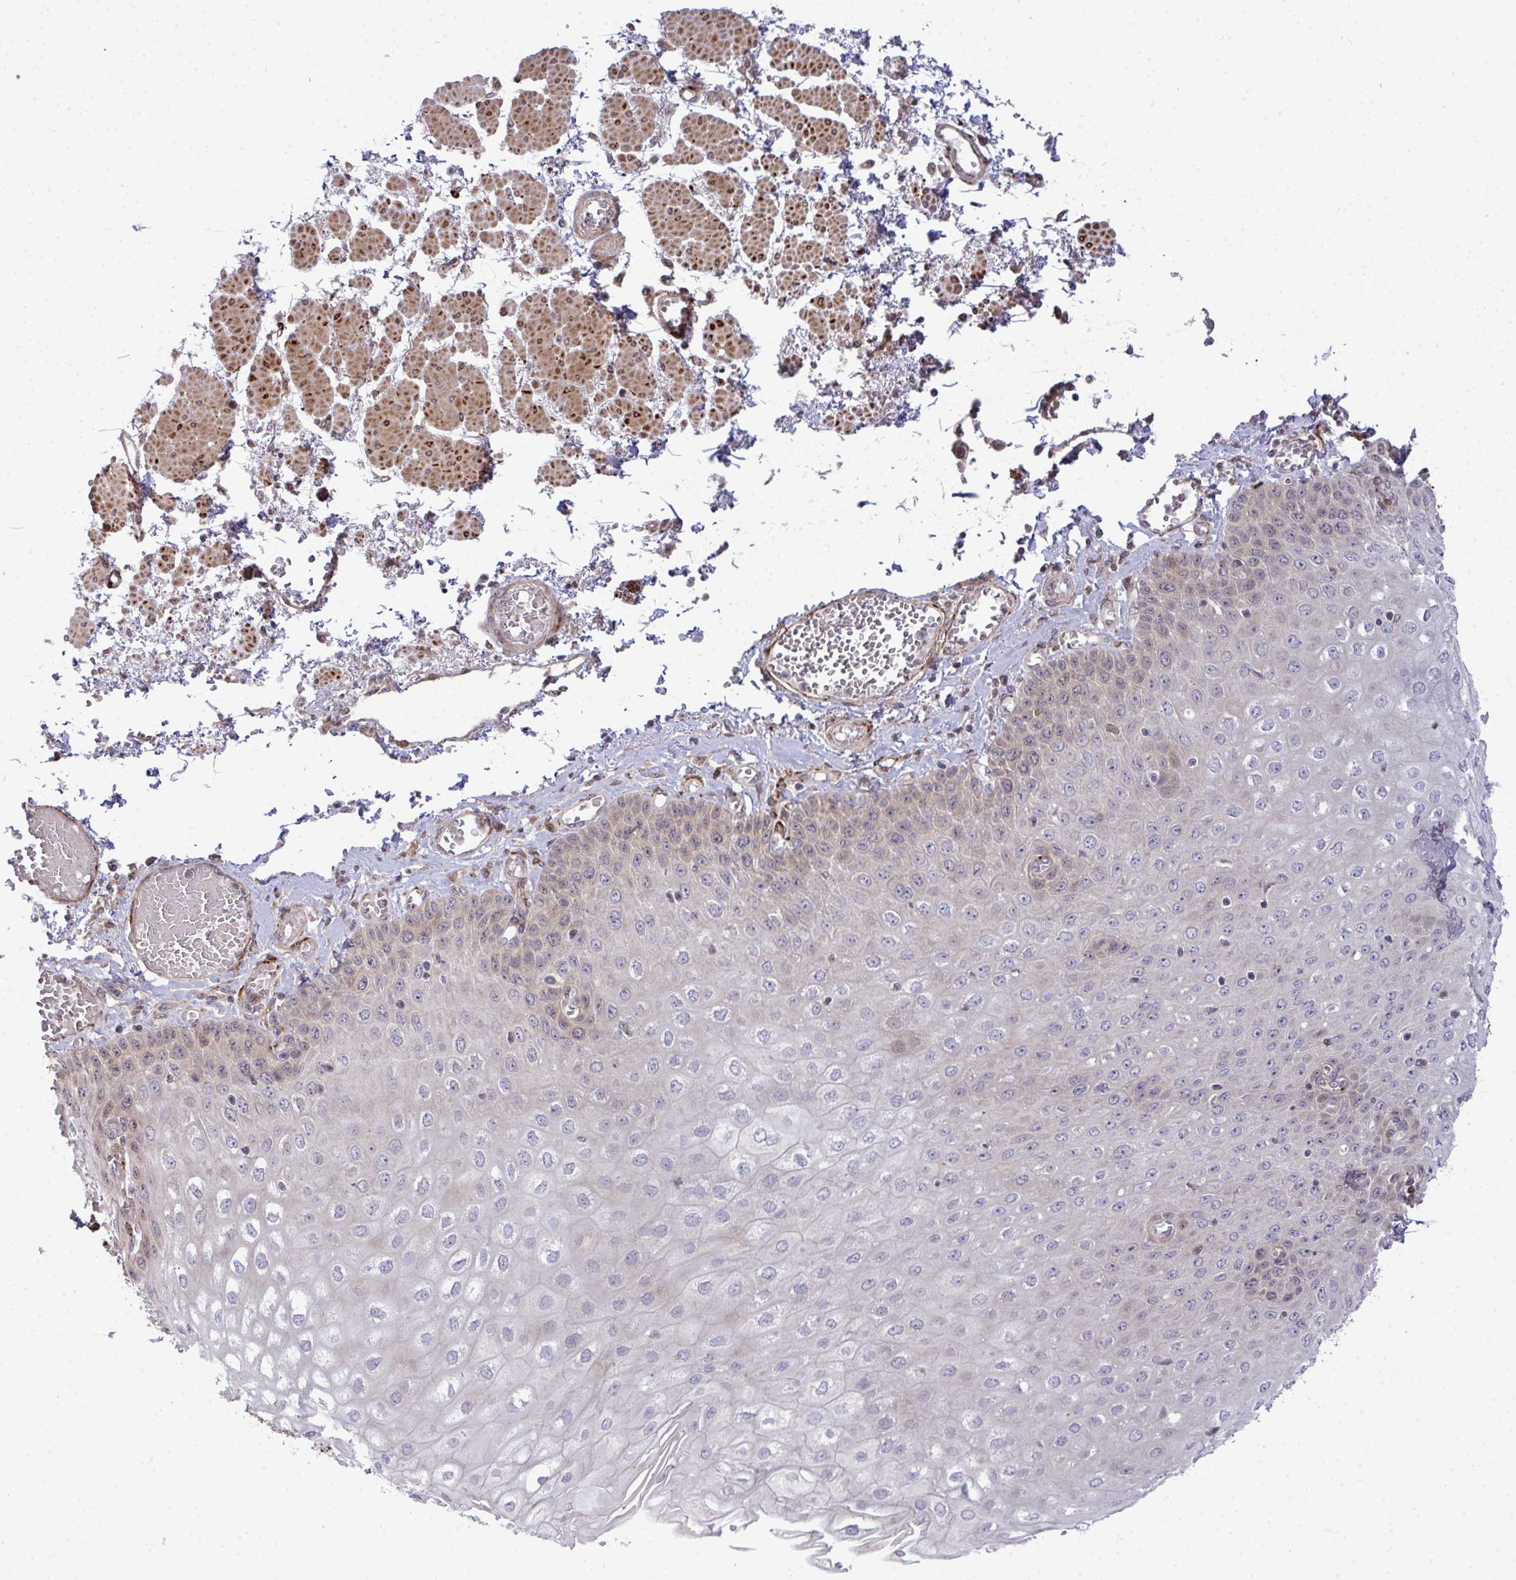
{"staining": {"intensity": "moderate", "quantity": "25%-75%", "location": "cytoplasmic/membranous"}, "tissue": "esophagus", "cell_type": "Squamous epithelial cells", "image_type": "normal", "snomed": [{"axis": "morphology", "description": "Normal tissue, NOS"}, {"axis": "morphology", "description": "Adenocarcinoma, NOS"}, {"axis": "topography", "description": "Esophagus"}], "caption": "A histopathology image of esophagus stained for a protein reveals moderate cytoplasmic/membranous brown staining in squamous epithelial cells.", "gene": "TRIM44", "patient": {"sex": "male", "age": 81}}